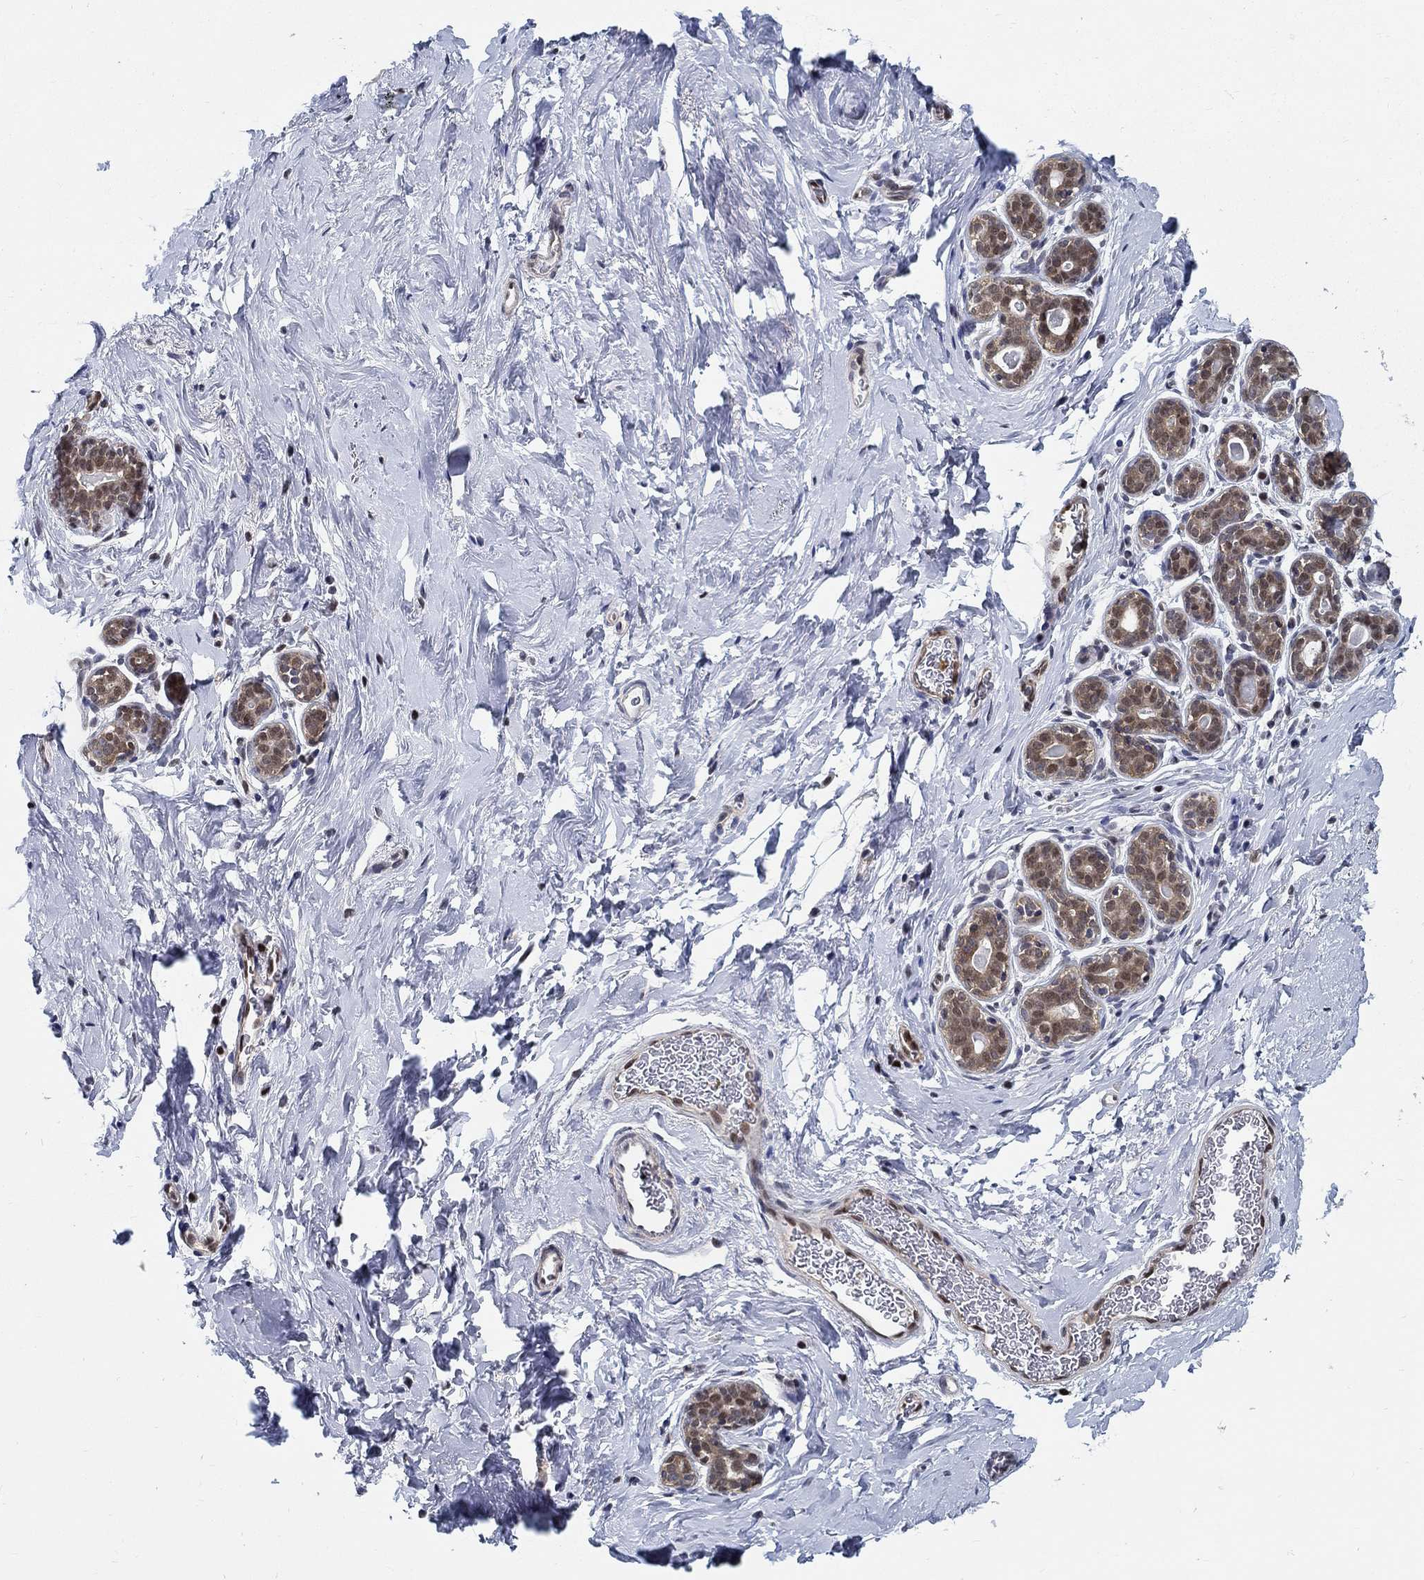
{"staining": {"intensity": "negative", "quantity": "none", "location": "none"}, "tissue": "breast", "cell_type": "Adipocytes", "image_type": "normal", "snomed": [{"axis": "morphology", "description": "Normal tissue, NOS"}, {"axis": "topography", "description": "Skin"}, {"axis": "topography", "description": "Breast"}], "caption": "DAB (3,3'-diaminobenzidine) immunohistochemical staining of benign breast shows no significant expression in adipocytes. (IHC, brightfield microscopy, high magnification).", "gene": "ZNF594", "patient": {"sex": "female", "age": 43}}